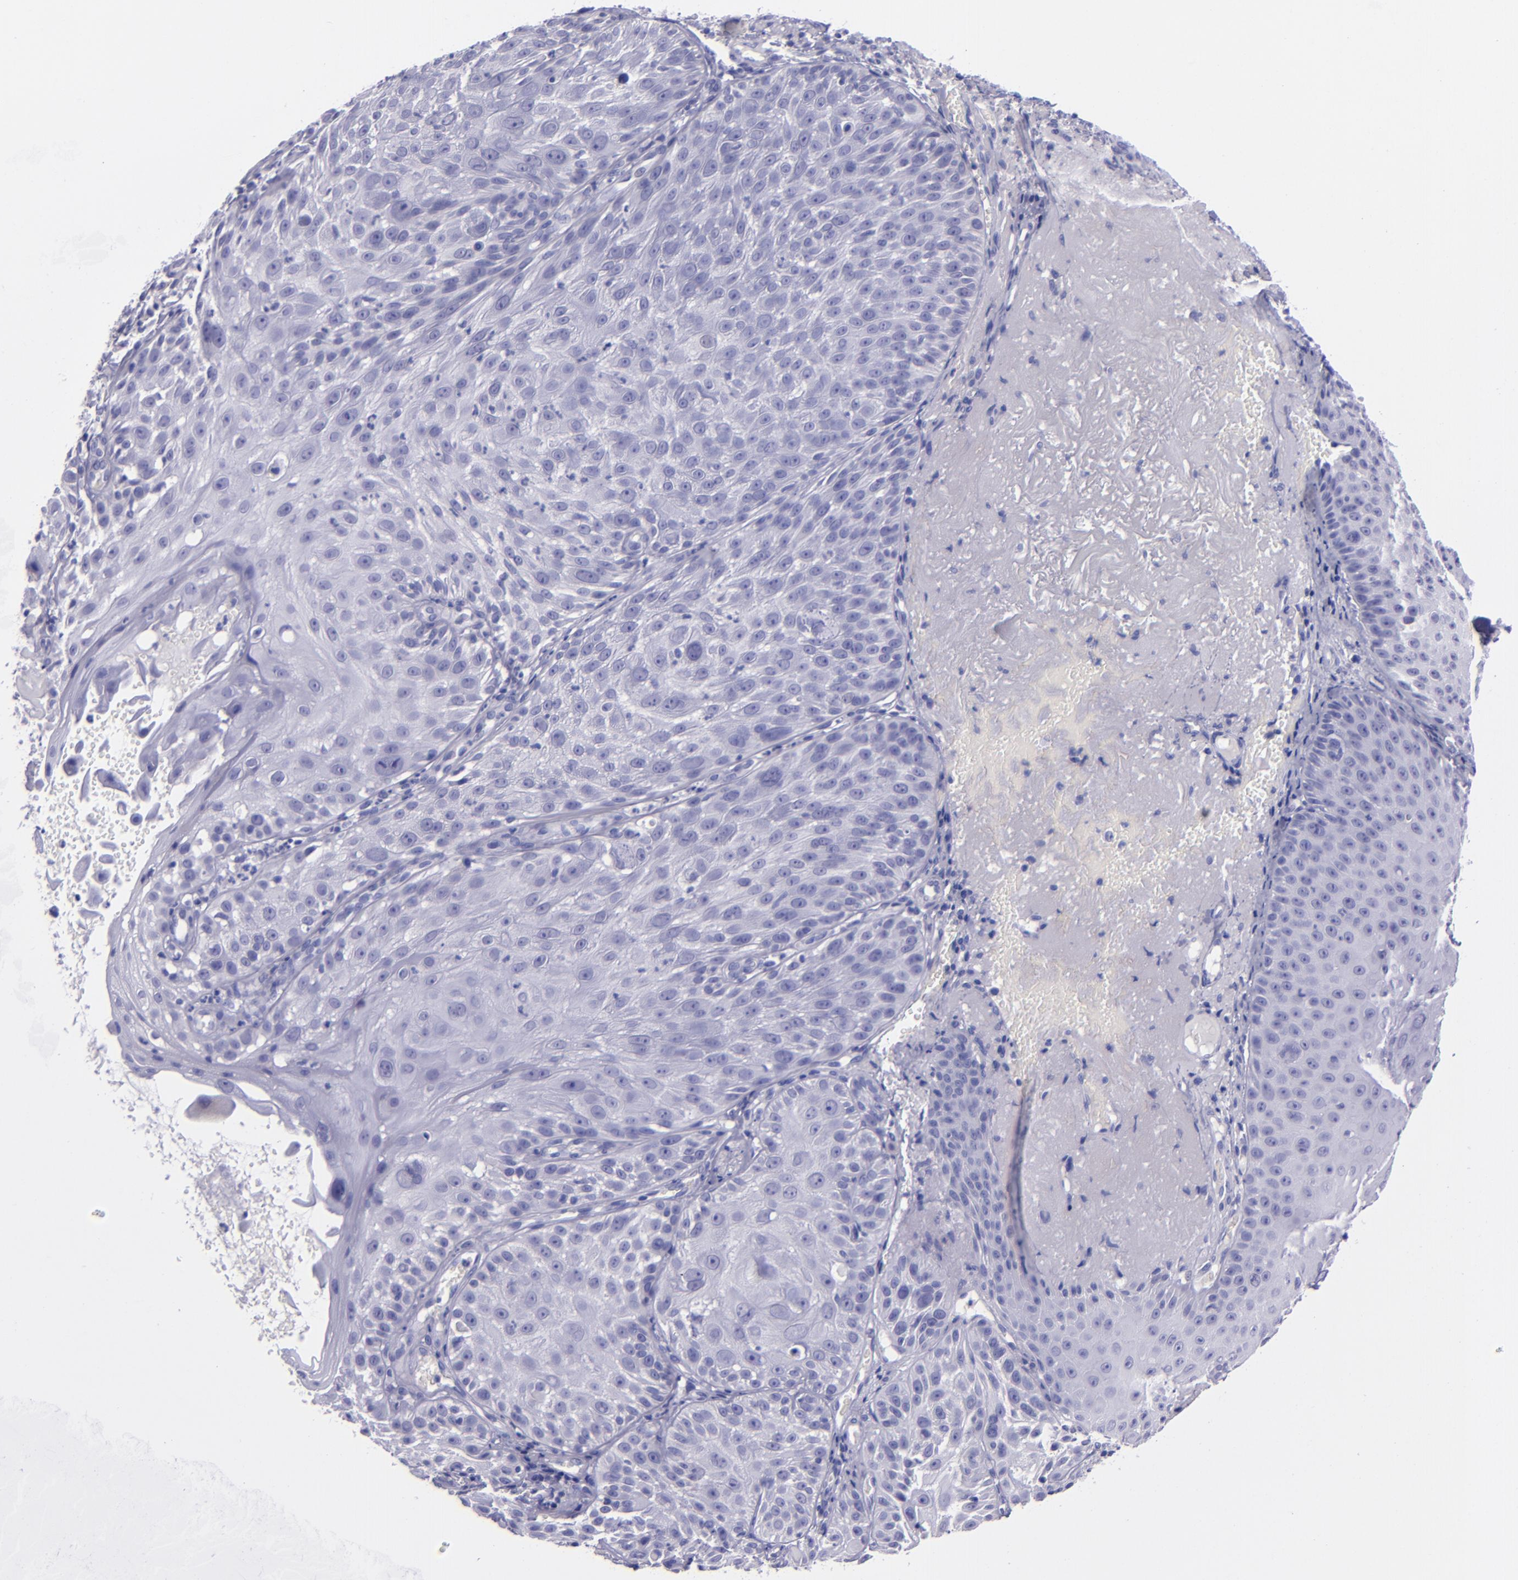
{"staining": {"intensity": "negative", "quantity": "none", "location": "none"}, "tissue": "skin cancer", "cell_type": "Tumor cells", "image_type": "cancer", "snomed": [{"axis": "morphology", "description": "Squamous cell carcinoma, NOS"}, {"axis": "topography", "description": "Skin"}], "caption": "The photomicrograph shows no significant positivity in tumor cells of skin cancer.", "gene": "TNNT3", "patient": {"sex": "female", "age": 89}}